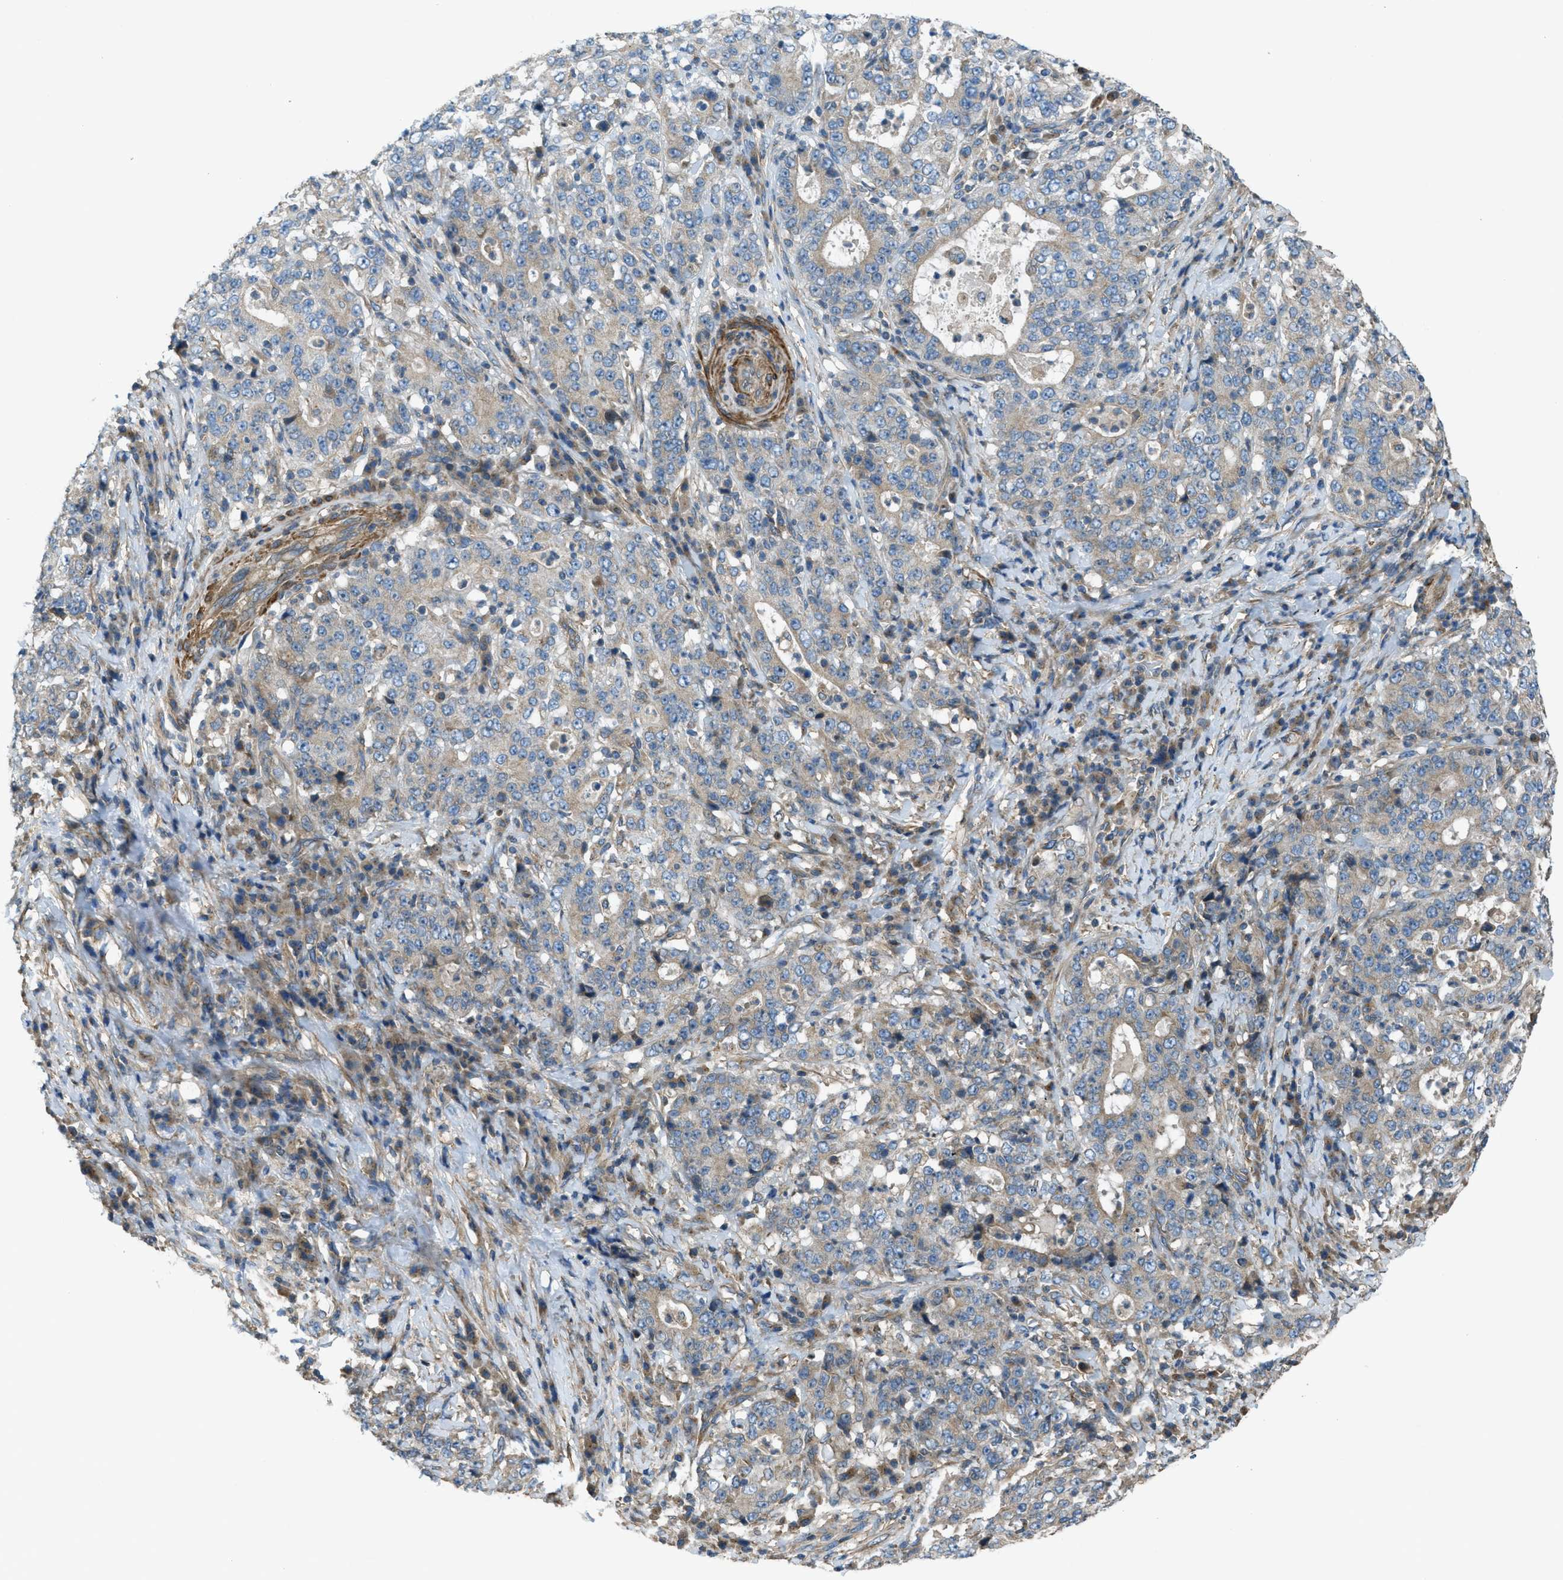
{"staining": {"intensity": "weak", "quantity": ">75%", "location": "cytoplasmic/membranous"}, "tissue": "stomach cancer", "cell_type": "Tumor cells", "image_type": "cancer", "snomed": [{"axis": "morphology", "description": "Normal tissue, NOS"}, {"axis": "morphology", "description": "Adenocarcinoma, NOS"}, {"axis": "topography", "description": "Stomach, upper"}, {"axis": "topography", "description": "Stomach"}], "caption": "This image demonstrates immunohistochemistry (IHC) staining of adenocarcinoma (stomach), with low weak cytoplasmic/membranous expression in approximately >75% of tumor cells.", "gene": "VEZT", "patient": {"sex": "male", "age": 59}}